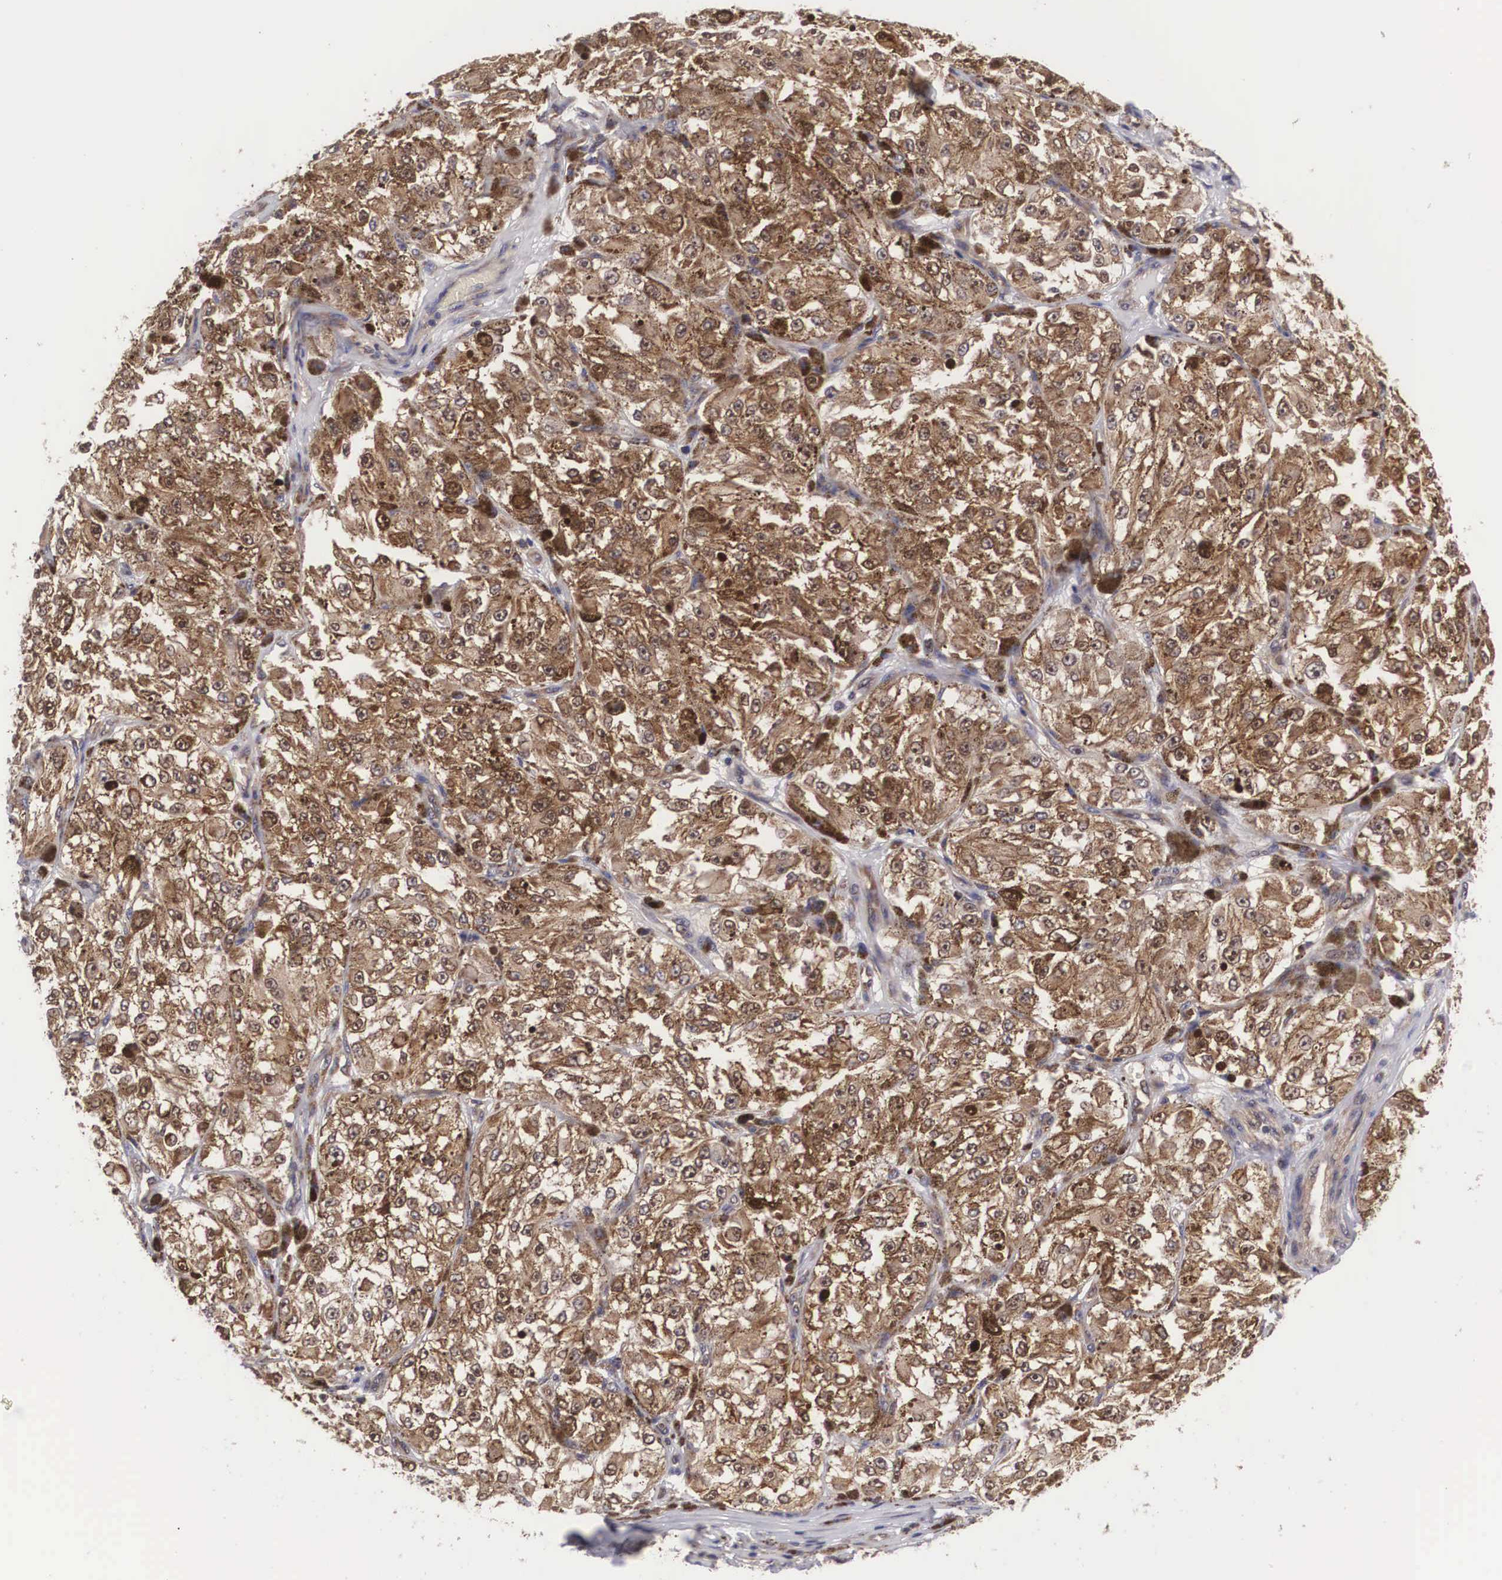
{"staining": {"intensity": "moderate", "quantity": ">75%", "location": "cytoplasmic/membranous,nuclear"}, "tissue": "melanoma", "cell_type": "Tumor cells", "image_type": "cancer", "snomed": [{"axis": "morphology", "description": "Malignant melanoma, NOS"}, {"axis": "topography", "description": "Skin"}], "caption": "High-power microscopy captured an IHC micrograph of melanoma, revealing moderate cytoplasmic/membranous and nuclear positivity in about >75% of tumor cells.", "gene": "ADSL", "patient": {"sex": "male", "age": 67}}